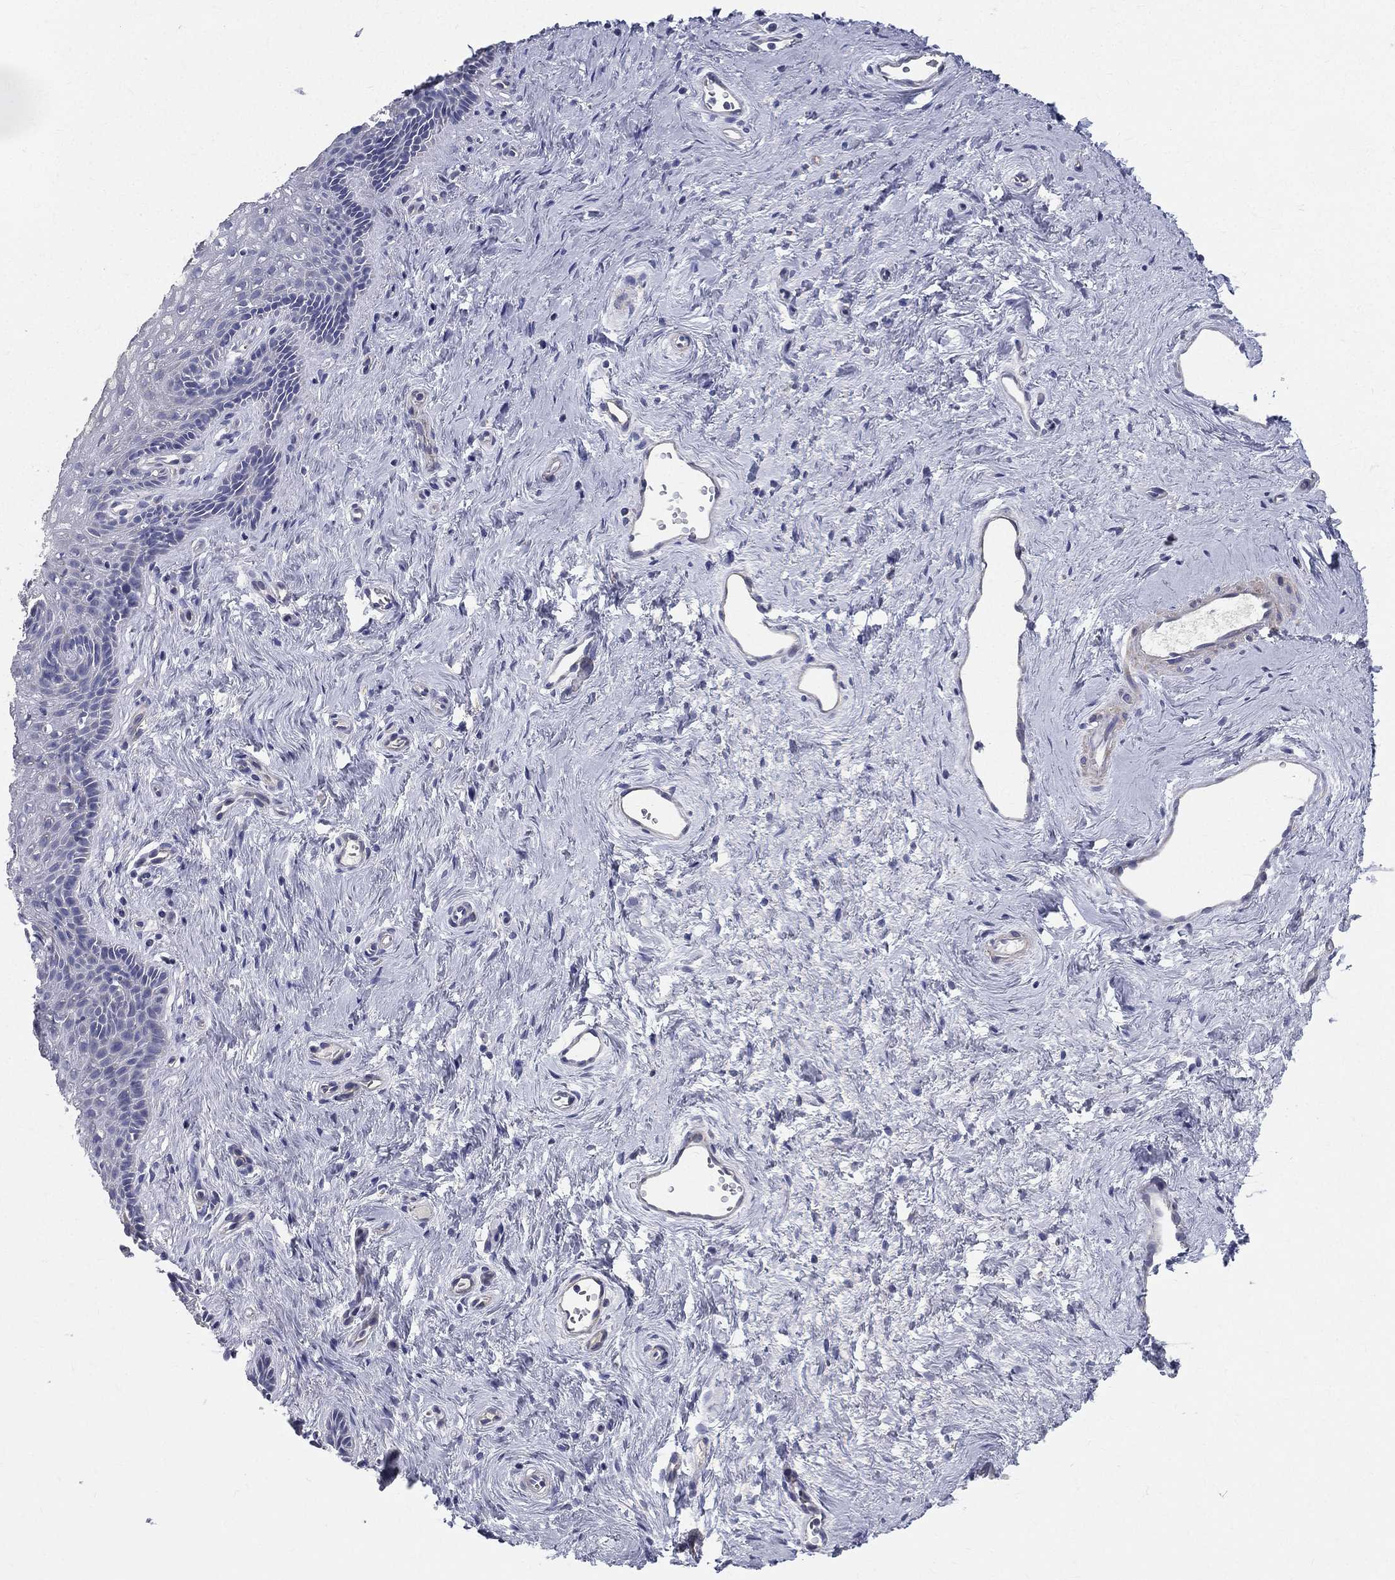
{"staining": {"intensity": "negative", "quantity": "none", "location": "none"}, "tissue": "vagina", "cell_type": "Squamous epithelial cells", "image_type": "normal", "snomed": [{"axis": "morphology", "description": "Normal tissue, NOS"}, {"axis": "topography", "description": "Vagina"}], "caption": "Vagina was stained to show a protein in brown. There is no significant expression in squamous epithelial cells. Nuclei are stained in blue.", "gene": "PWWP3A", "patient": {"sex": "female", "age": 45}}